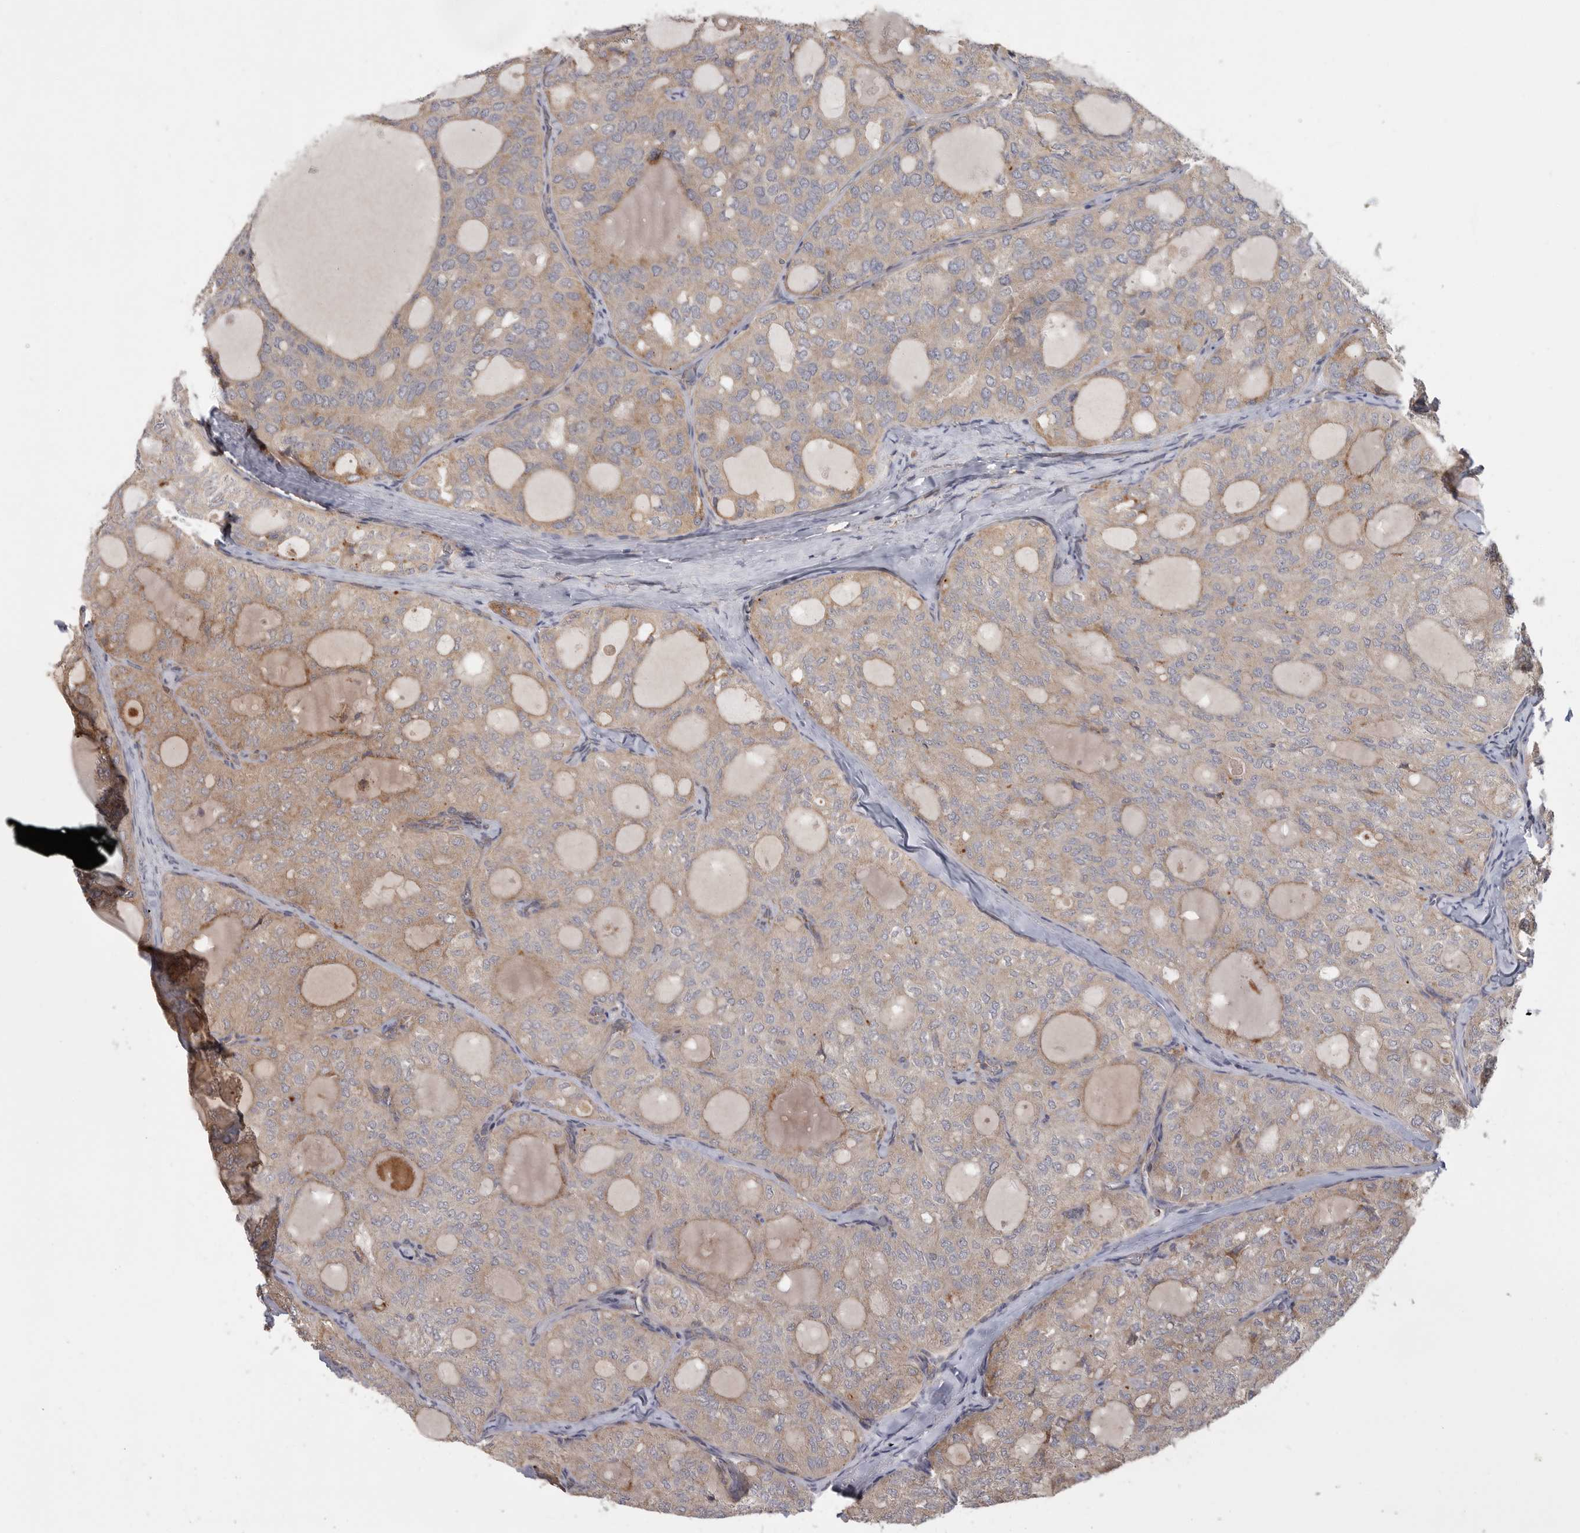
{"staining": {"intensity": "weak", "quantity": "<25%", "location": "cytoplasmic/membranous"}, "tissue": "thyroid cancer", "cell_type": "Tumor cells", "image_type": "cancer", "snomed": [{"axis": "morphology", "description": "Follicular adenoma carcinoma, NOS"}, {"axis": "topography", "description": "Thyroid gland"}], "caption": "An immunohistochemistry image of follicular adenoma carcinoma (thyroid) is shown. There is no staining in tumor cells of follicular adenoma carcinoma (thyroid).", "gene": "ZNF232", "patient": {"sex": "male", "age": 75}}